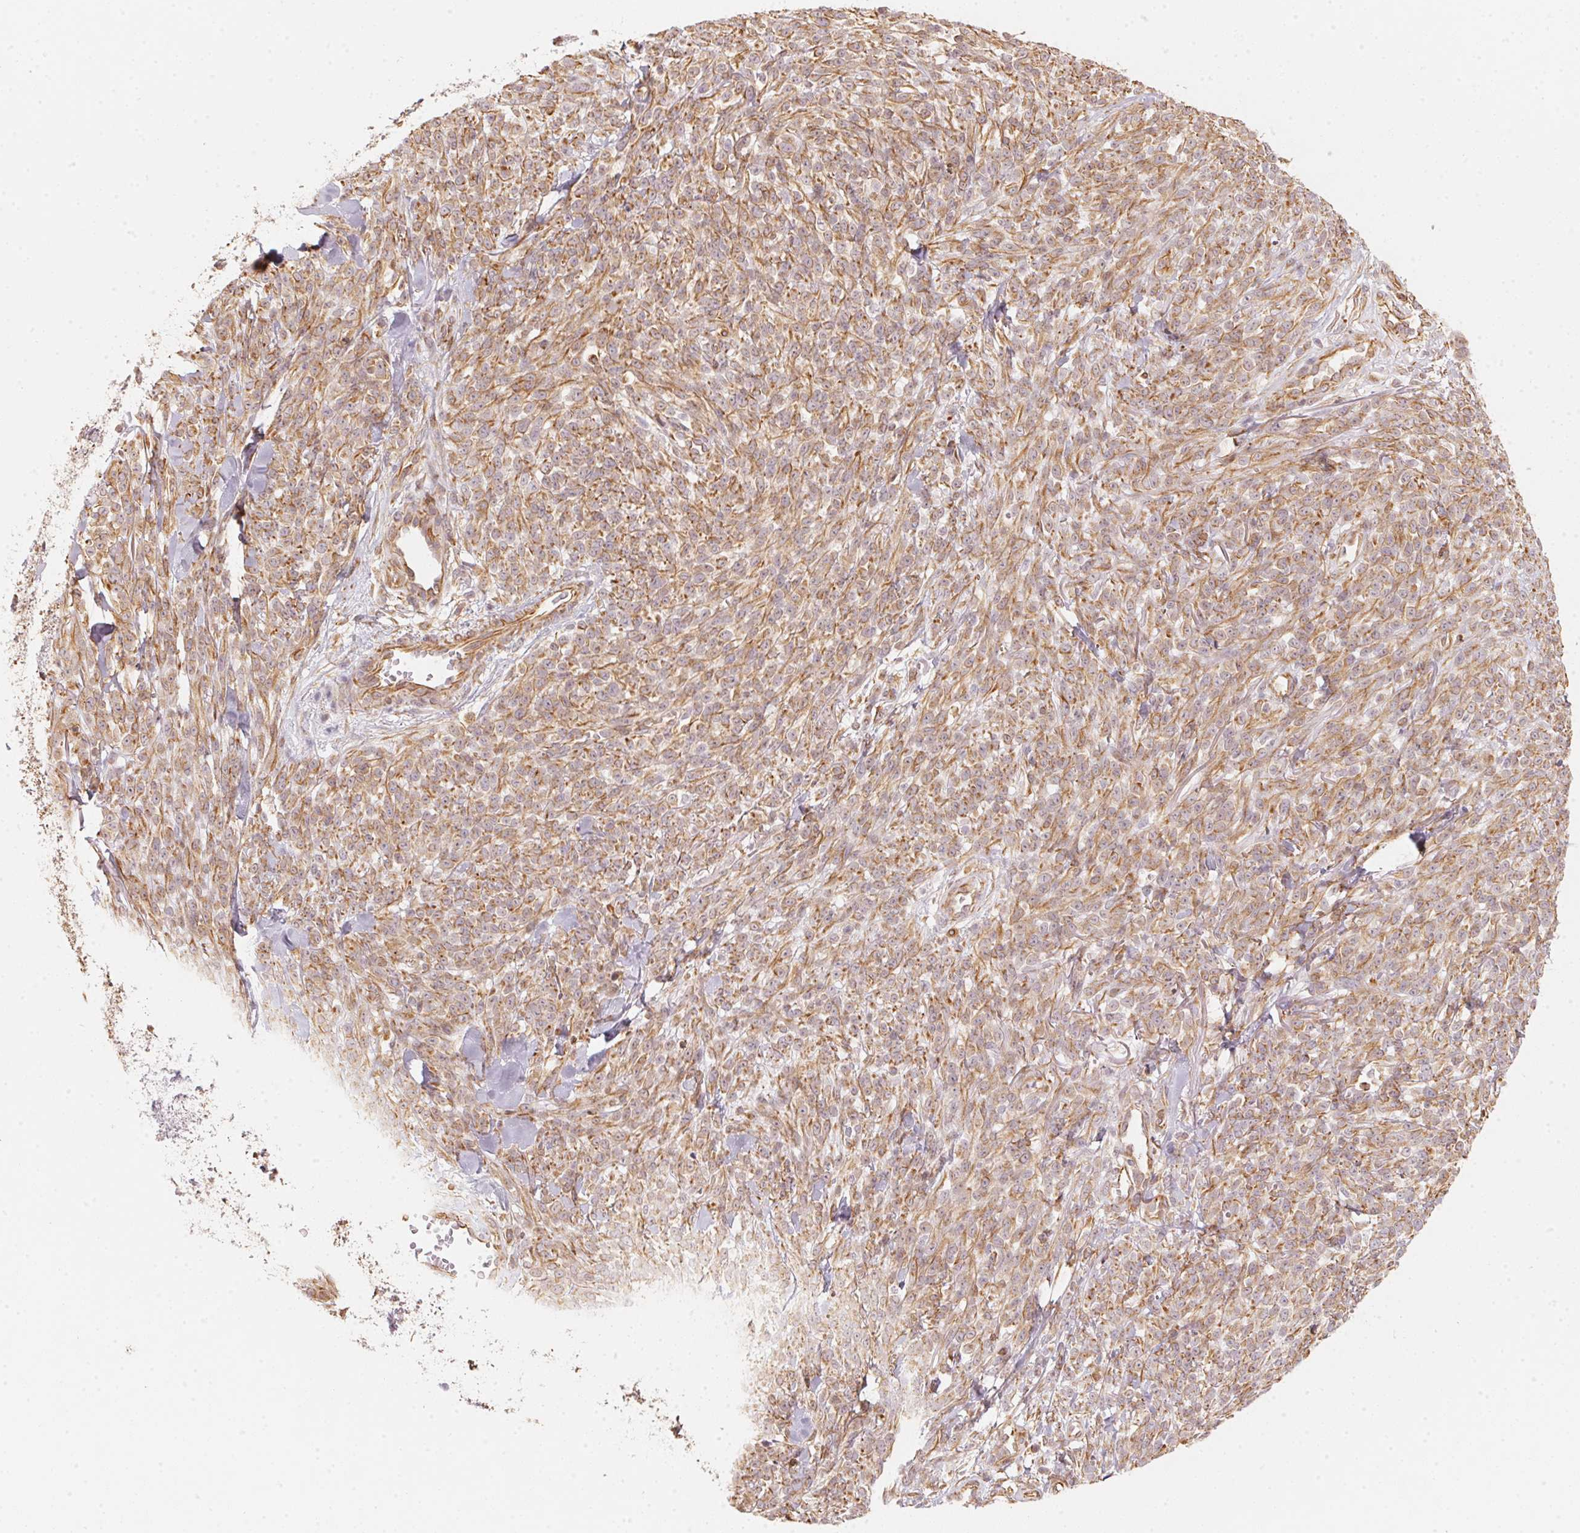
{"staining": {"intensity": "weak", "quantity": ">75%", "location": "cytoplasmic/membranous"}, "tissue": "melanoma", "cell_type": "Tumor cells", "image_type": "cancer", "snomed": [{"axis": "morphology", "description": "Malignant melanoma, NOS"}, {"axis": "topography", "description": "Skin"}, {"axis": "topography", "description": "Skin of trunk"}], "caption": "Approximately >75% of tumor cells in human malignant melanoma reveal weak cytoplasmic/membranous protein expression as visualized by brown immunohistochemical staining.", "gene": "FOXR2", "patient": {"sex": "male", "age": 74}}